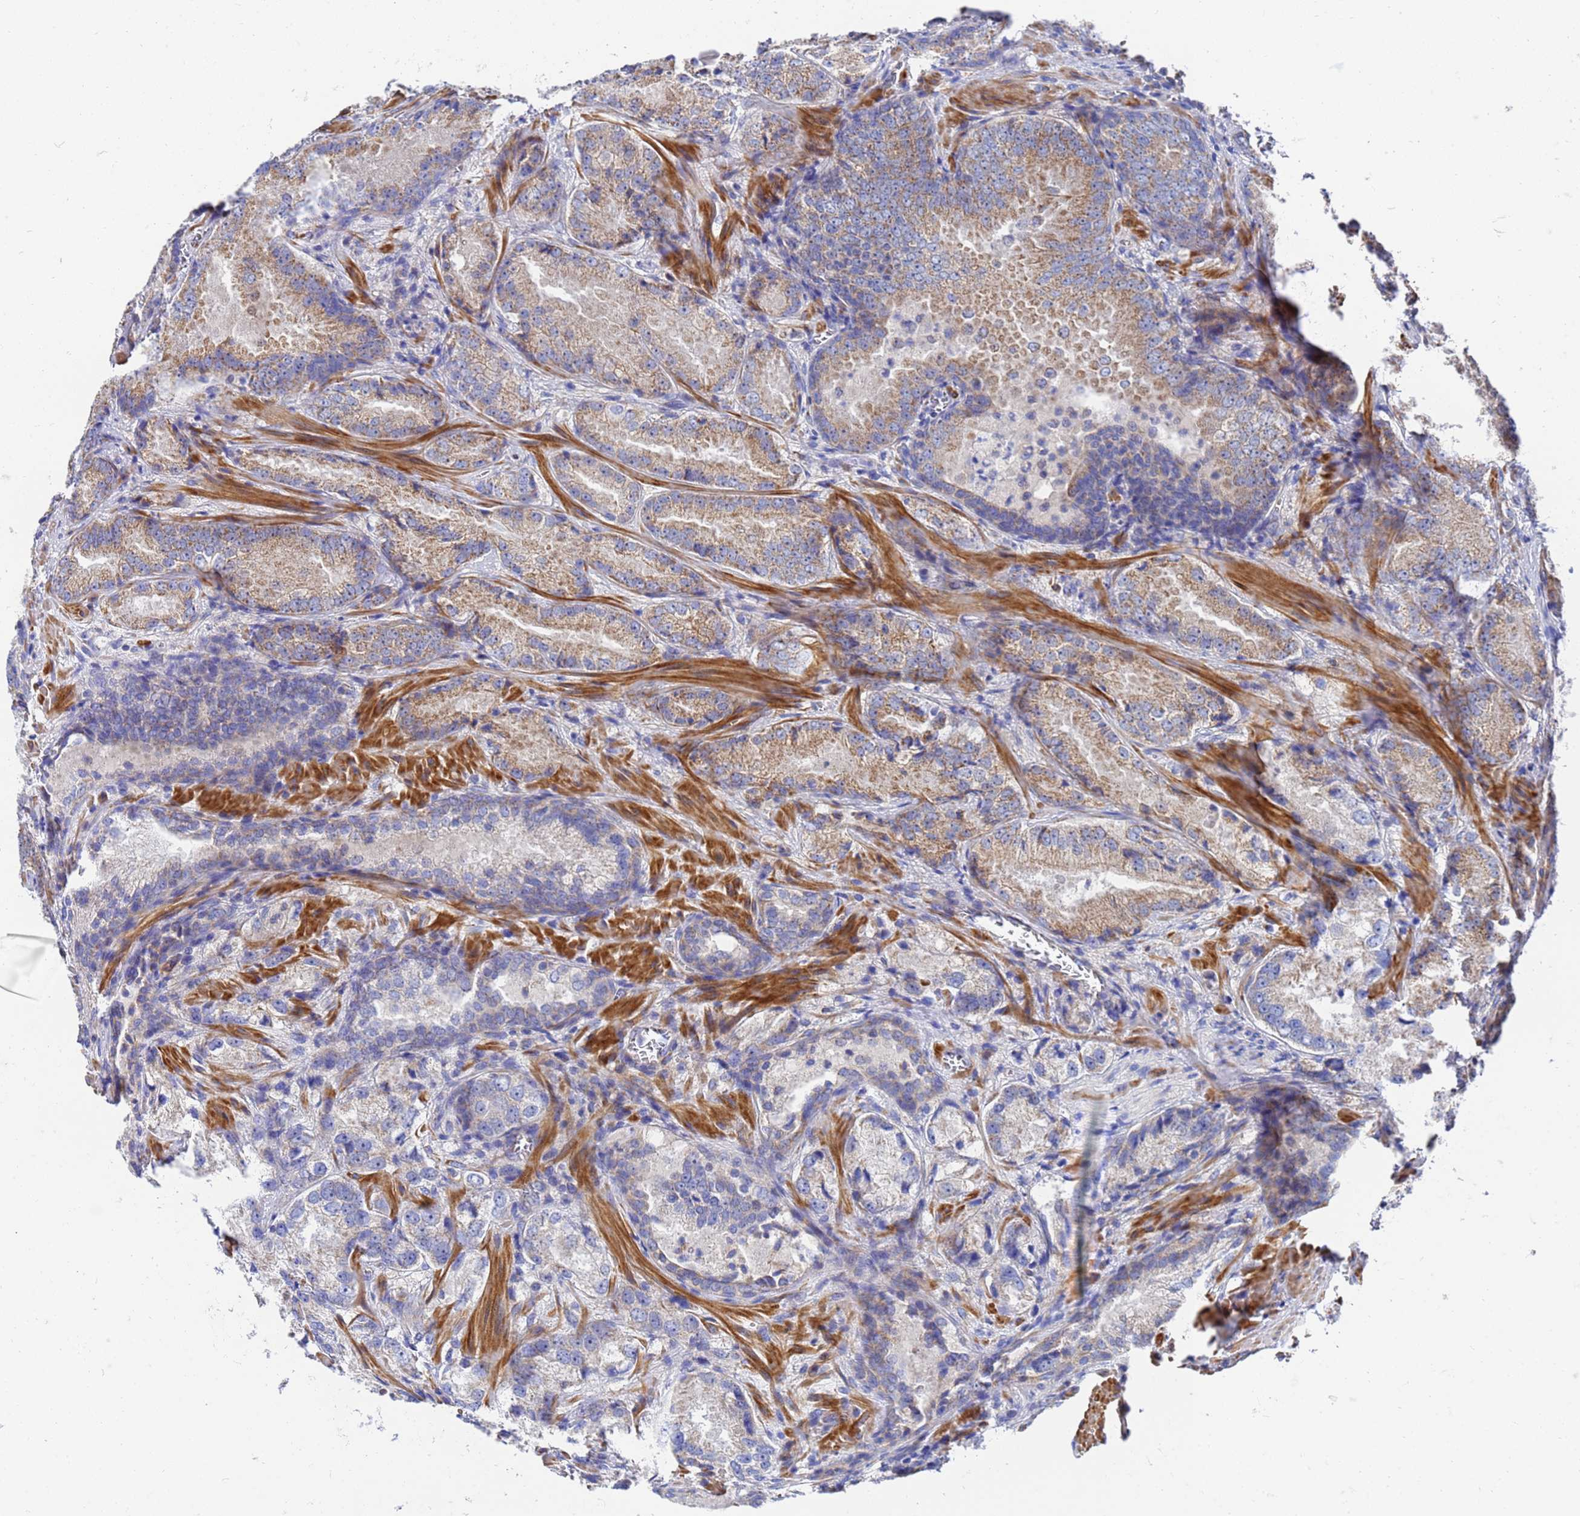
{"staining": {"intensity": "moderate", "quantity": "25%-75%", "location": "cytoplasmic/membranous"}, "tissue": "prostate cancer", "cell_type": "Tumor cells", "image_type": "cancer", "snomed": [{"axis": "morphology", "description": "Adenocarcinoma, Low grade"}, {"axis": "topography", "description": "Prostate"}], "caption": "This histopathology image demonstrates low-grade adenocarcinoma (prostate) stained with immunohistochemistry (IHC) to label a protein in brown. The cytoplasmic/membranous of tumor cells show moderate positivity for the protein. Nuclei are counter-stained blue.", "gene": "FAHD2A", "patient": {"sex": "male", "age": 74}}